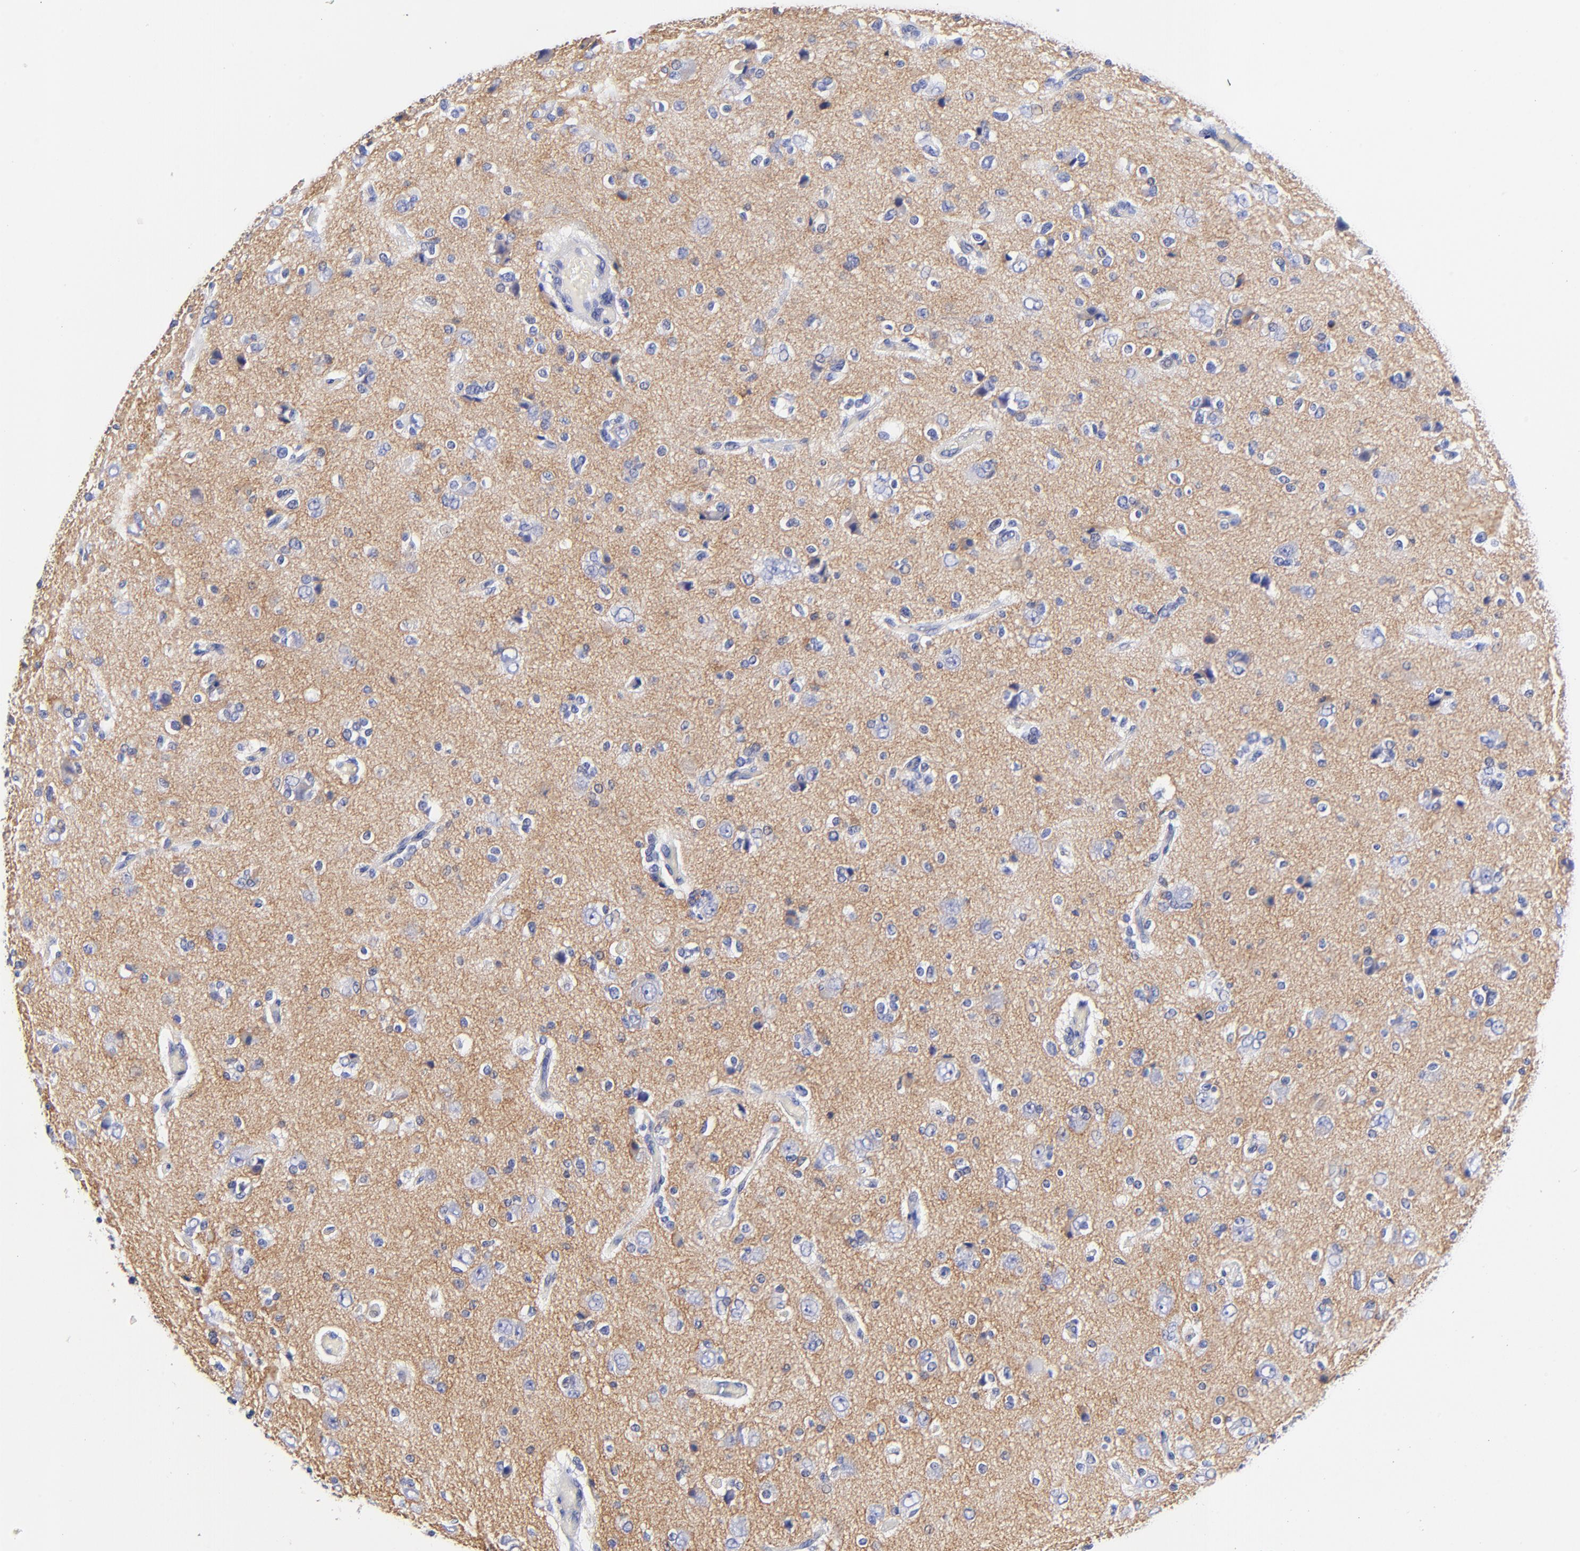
{"staining": {"intensity": "negative", "quantity": "none", "location": "none"}, "tissue": "glioma", "cell_type": "Tumor cells", "image_type": "cancer", "snomed": [{"axis": "morphology", "description": "Glioma, malignant, High grade"}, {"axis": "topography", "description": "Brain"}], "caption": "Glioma was stained to show a protein in brown. There is no significant expression in tumor cells. (DAB (3,3'-diaminobenzidine) immunohistochemistry (IHC) visualized using brightfield microscopy, high magnification).", "gene": "HORMAD2", "patient": {"sex": "male", "age": 47}}